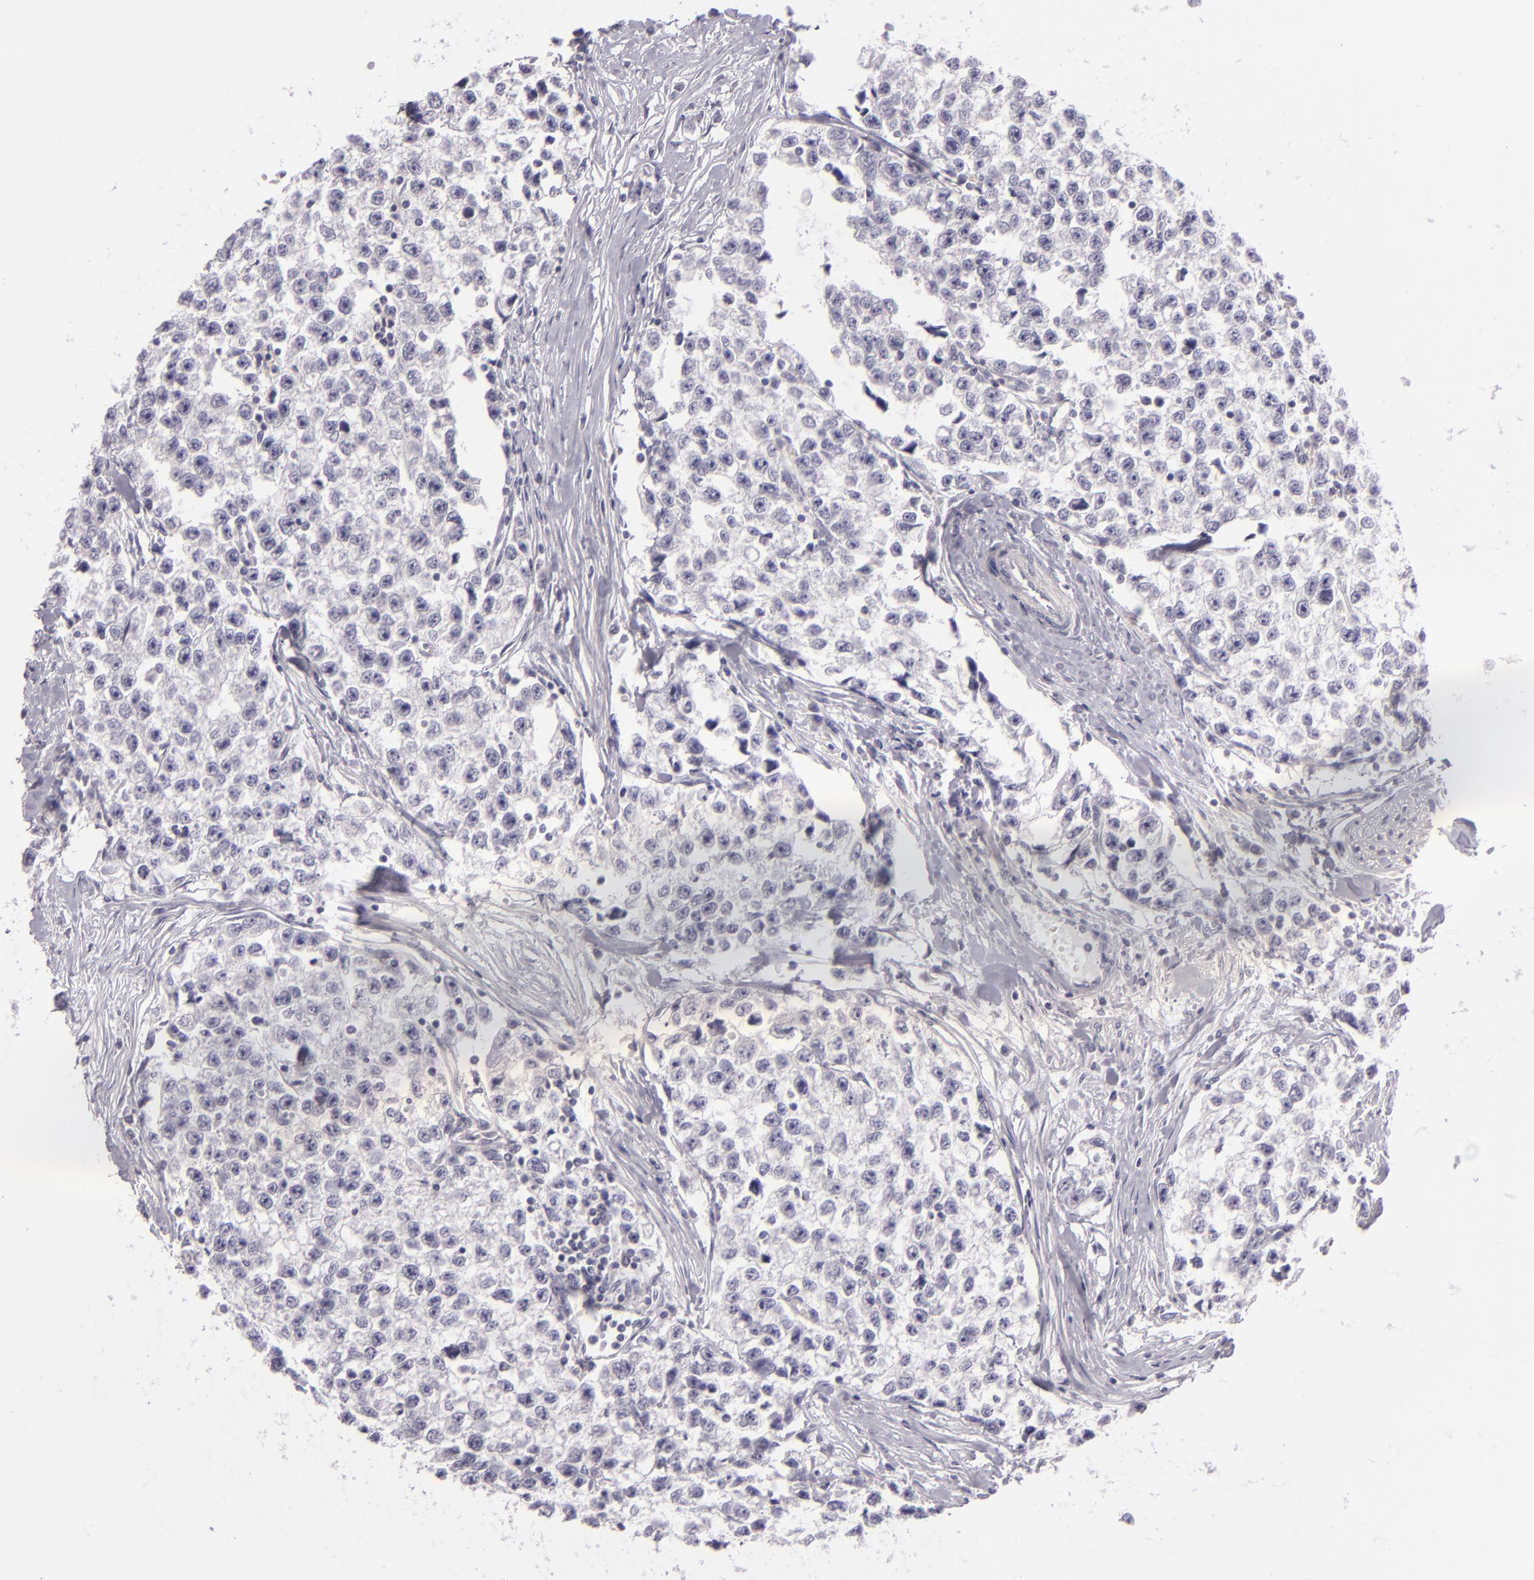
{"staining": {"intensity": "negative", "quantity": "none", "location": "none"}, "tissue": "testis cancer", "cell_type": "Tumor cells", "image_type": "cancer", "snomed": [{"axis": "morphology", "description": "Seminoma, NOS"}, {"axis": "morphology", "description": "Carcinoma, Embryonal, NOS"}, {"axis": "topography", "description": "Testis"}], "caption": "A photomicrograph of seminoma (testis) stained for a protein reveals no brown staining in tumor cells.", "gene": "EGFL6", "patient": {"sex": "male", "age": 30}}